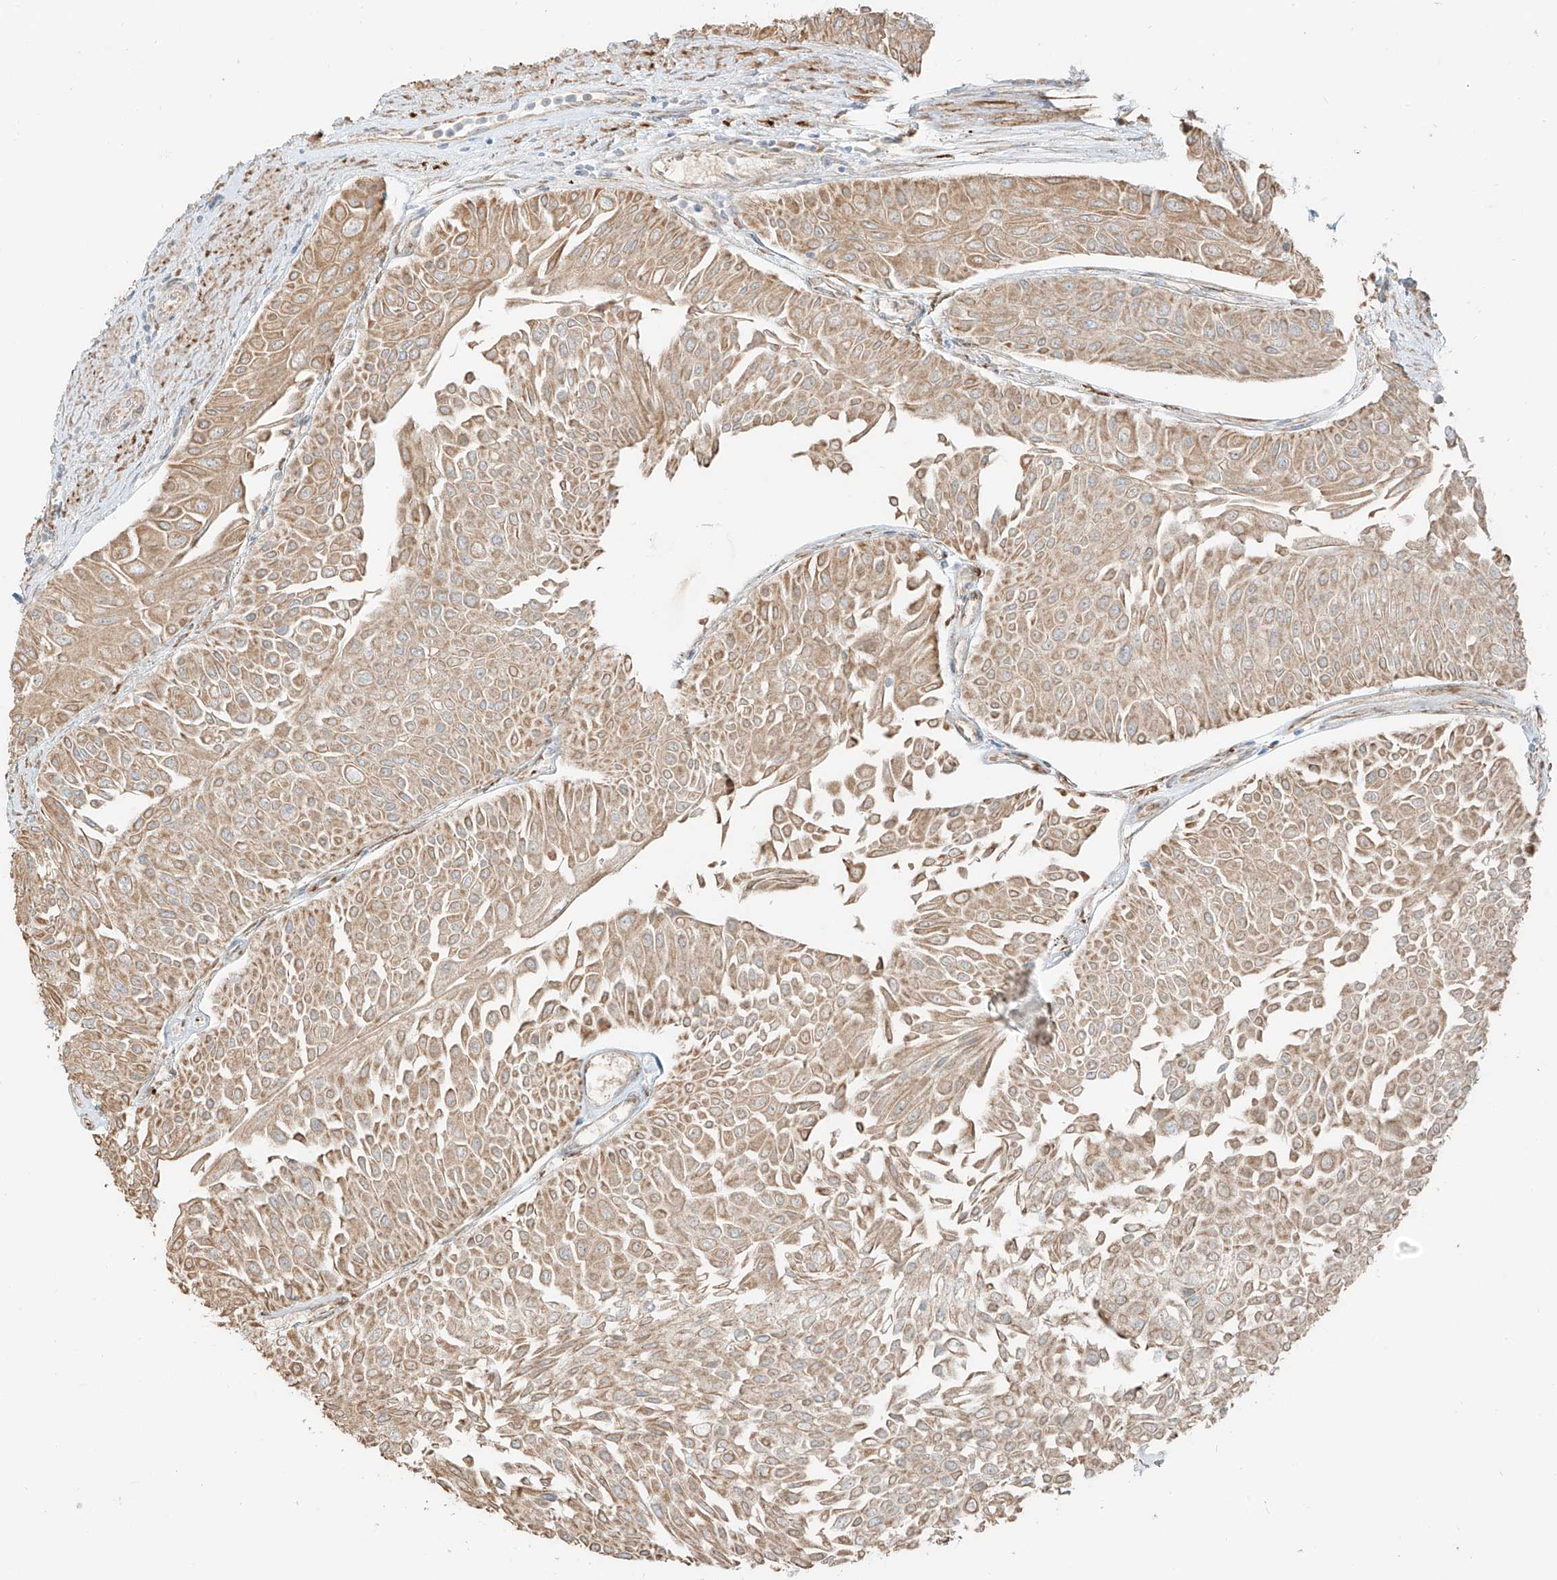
{"staining": {"intensity": "moderate", "quantity": ">75%", "location": "cytoplasmic/membranous"}, "tissue": "urothelial cancer", "cell_type": "Tumor cells", "image_type": "cancer", "snomed": [{"axis": "morphology", "description": "Urothelial carcinoma, Low grade"}, {"axis": "topography", "description": "Urinary bladder"}], "caption": "Urothelial cancer stained with DAB (3,3'-diaminobenzidine) IHC displays medium levels of moderate cytoplasmic/membranous staining in about >75% of tumor cells.", "gene": "FSTL1", "patient": {"sex": "male", "age": 67}}